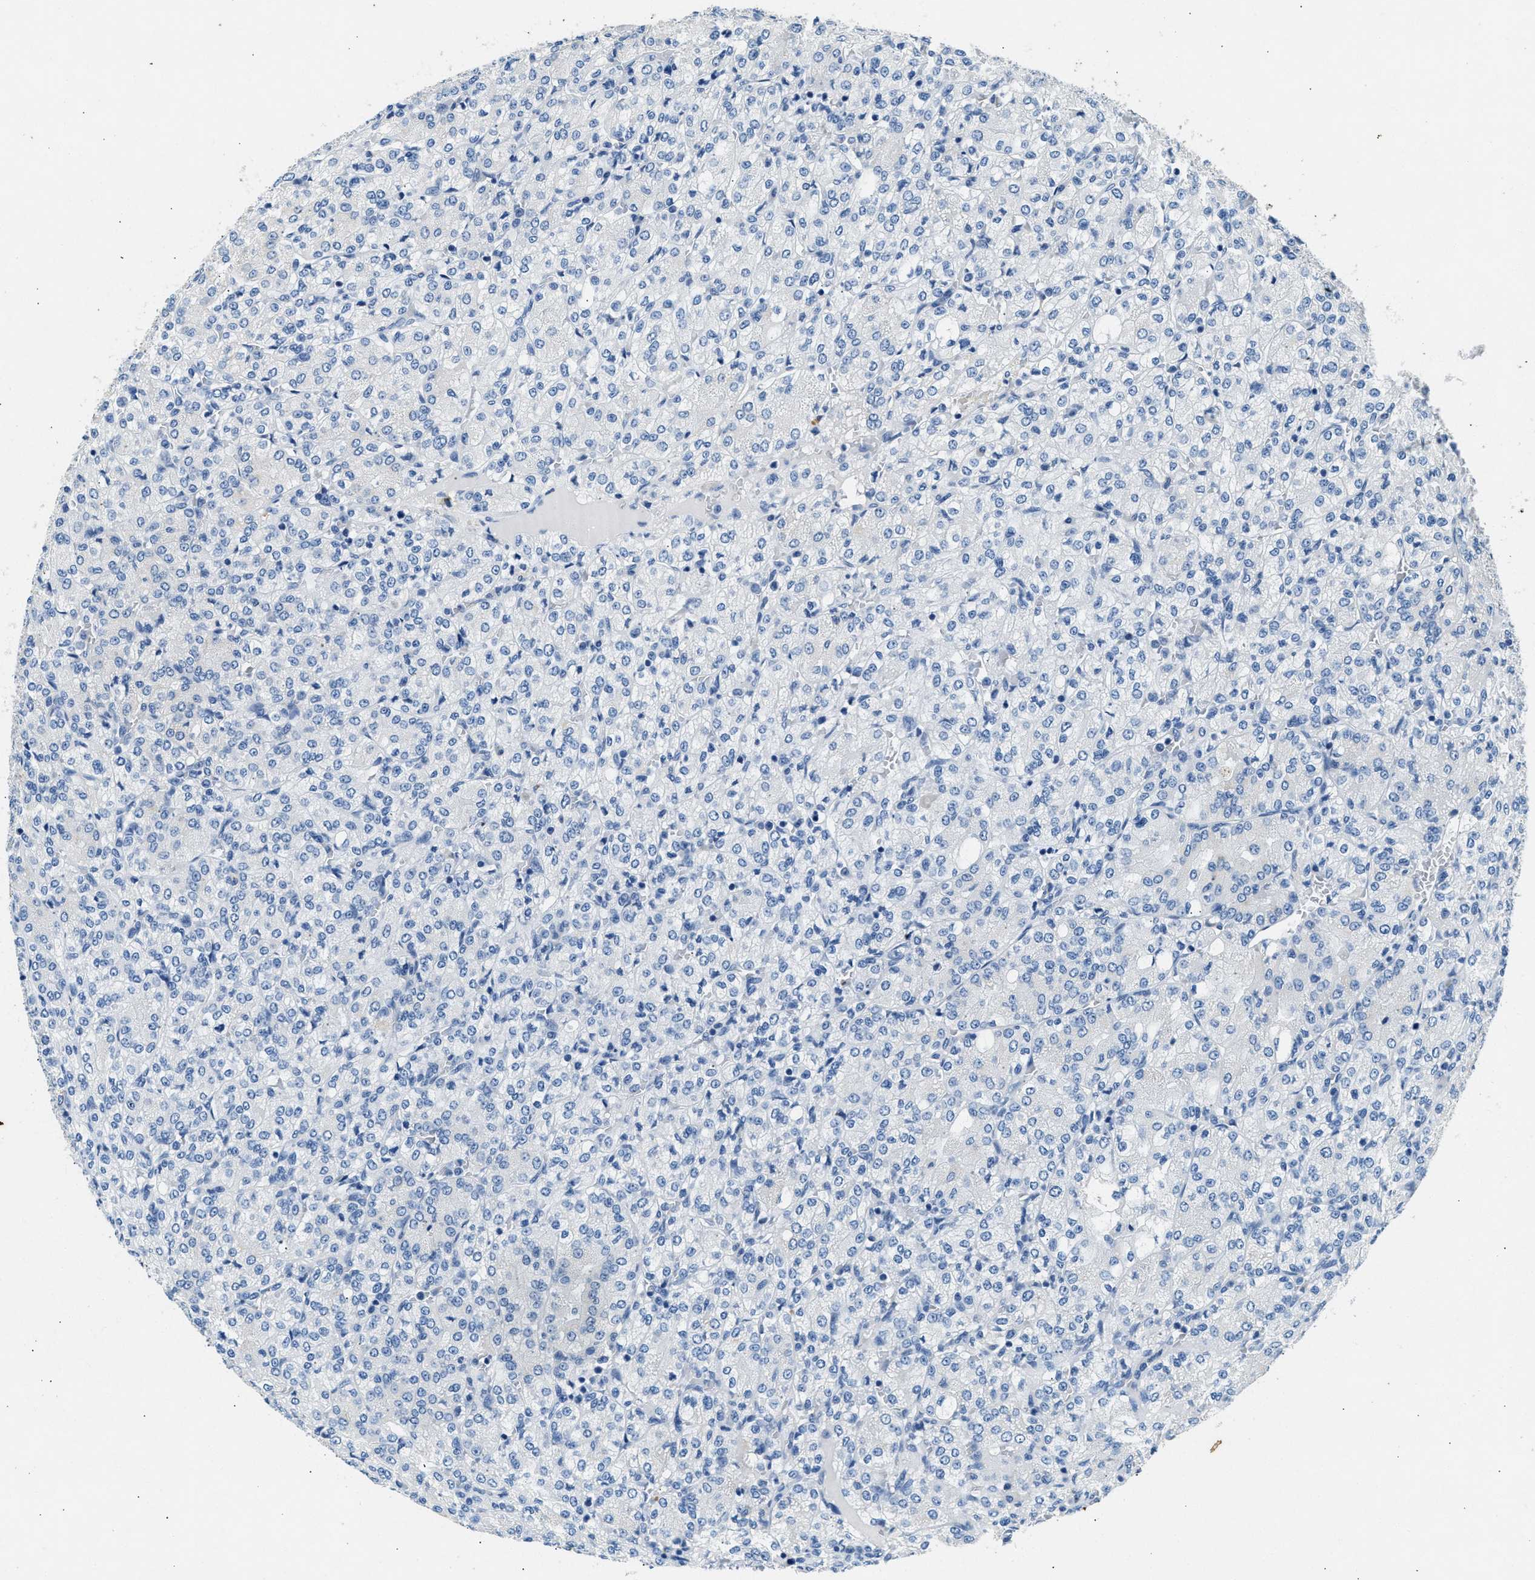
{"staining": {"intensity": "negative", "quantity": "none", "location": "none"}, "tissue": "renal cancer", "cell_type": "Tumor cells", "image_type": "cancer", "snomed": [{"axis": "morphology", "description": "Adenocarcinoma, NOS"}, {"axis": "topography", "description": "Kidney"}], "caption": "A histopathology image of adenocarcinoma (renal) stained for a protein exhibits no brown staining in tumor cells.", "gene": "CFAP20", "patient": {"sex": "male", "age": 77}}